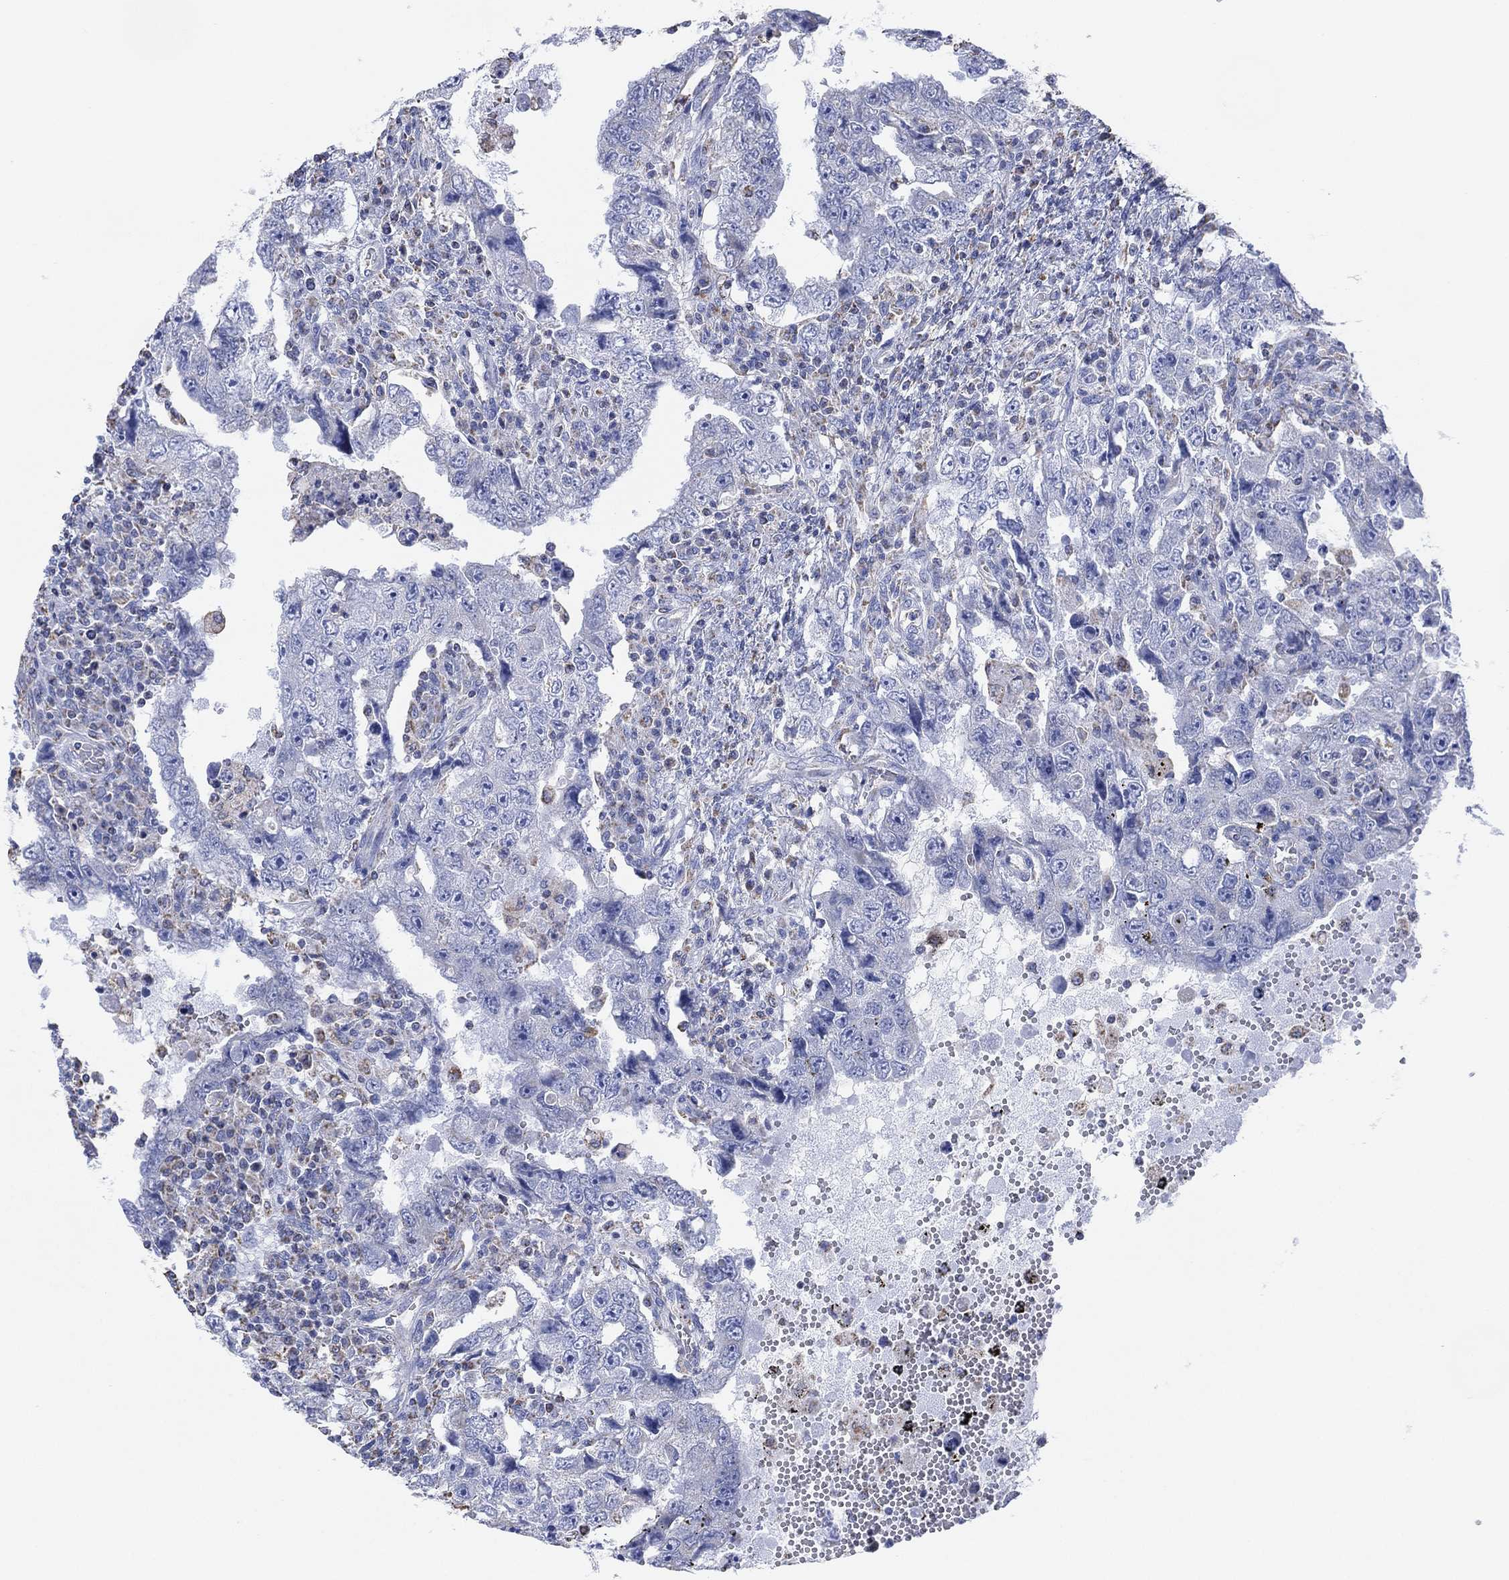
{"staining": {"intensity": "negative", "quantity": "none", "location": "none"}, "tissue": "testis cancer", "cell_type": "Tumor cells", "image_type": "cancer", "snomed": [{"axis": "morphology", "description": "Carcinoma, Embryonal, NOS"}, {"axis": "topography", "description": "Testis"}], "caption": "A histopathology image of human testis cancer is negative for staining in tumor cells.", "gene": "CFTR", "patient": {"sex": "male", "age": 26}}